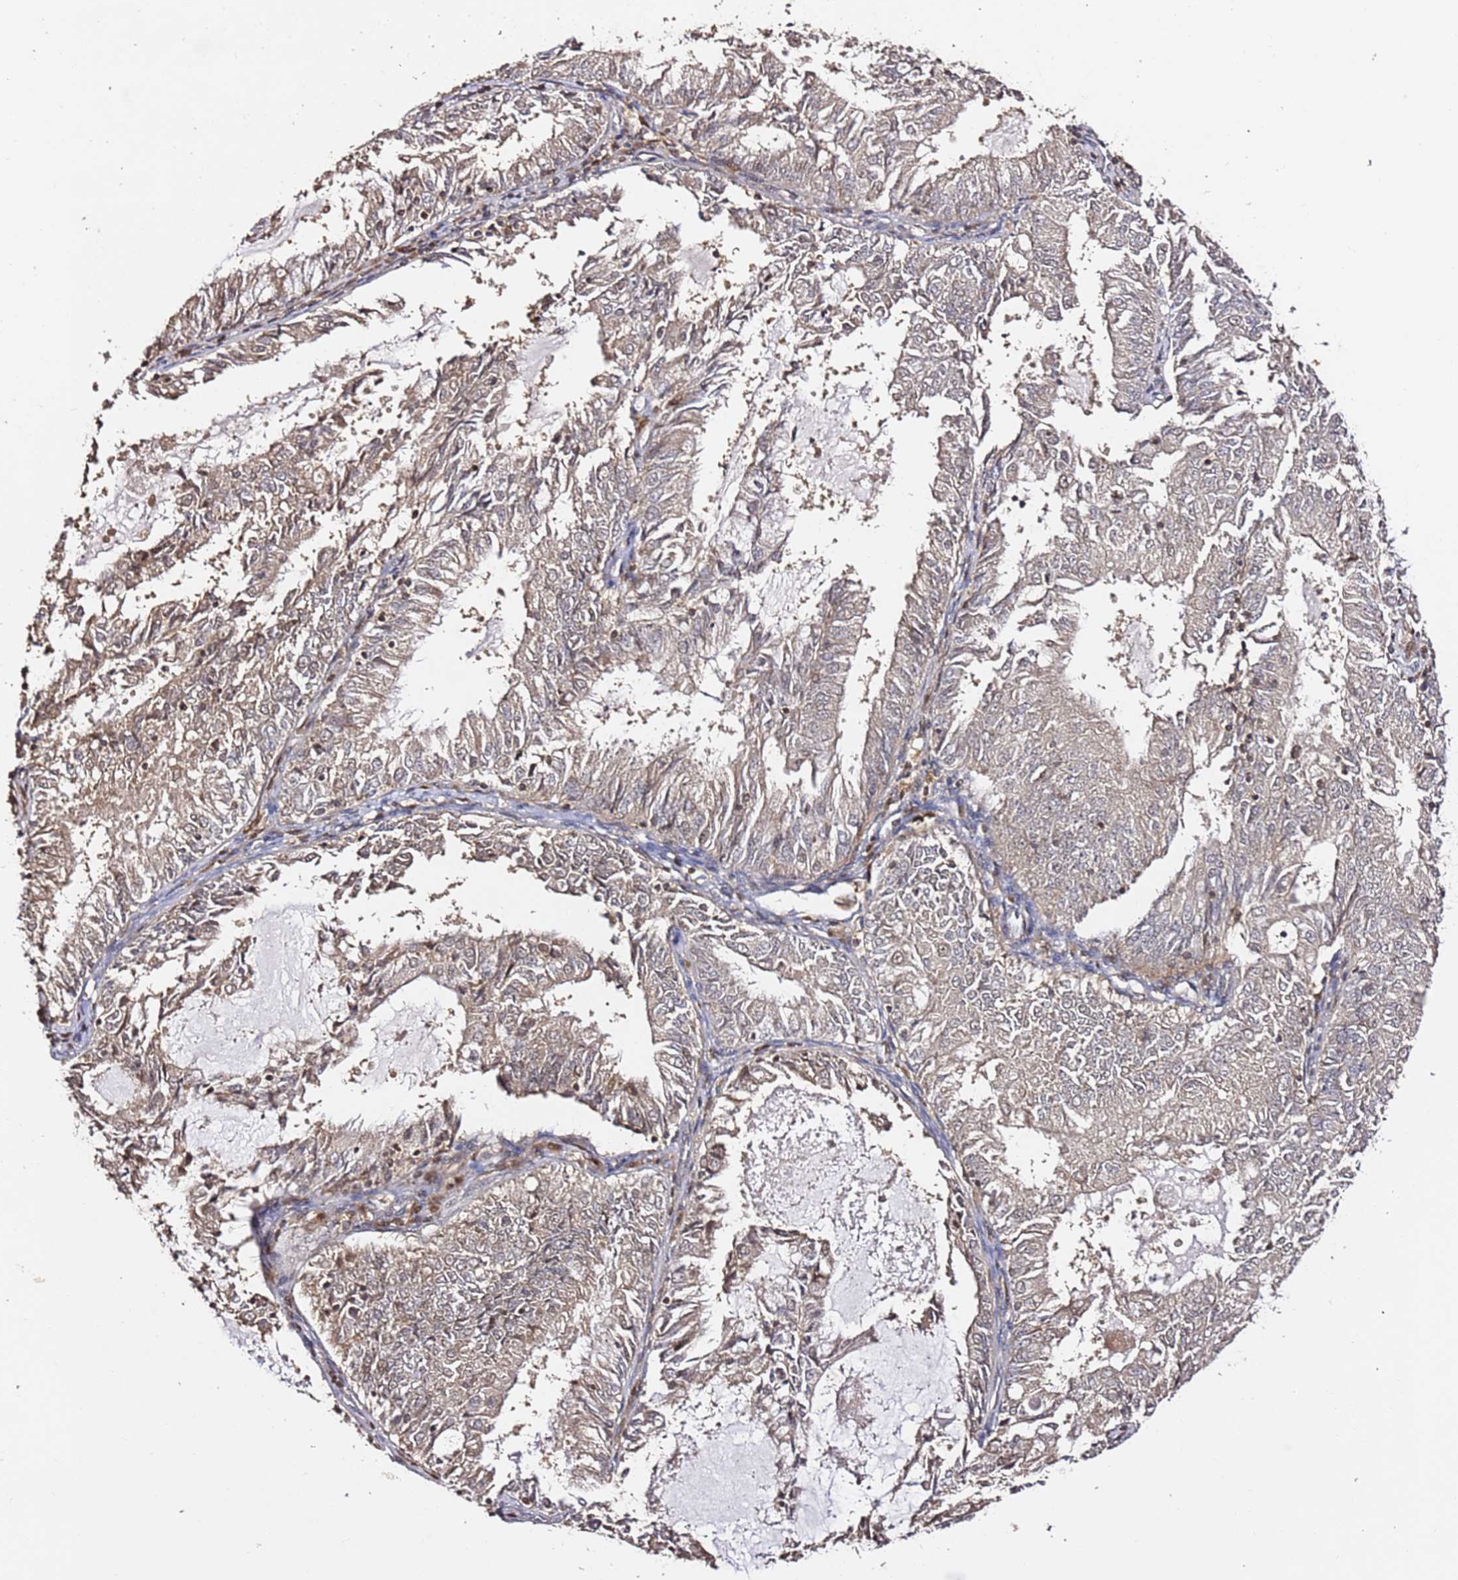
{"staining": {"intensity": "negative", "quantity": "none", "location": "none"}, "tissue": "endometrial cancer", "cell_type": "Tumor cells", "image_type": "cancer", "snomed": [{"axis": "morphology", "description": "Adenocarcinoma, NOS"}, {"axis": "topography", "description": "Endometrium"}], "caption": "An image of endometrial cancer stained for a protein shows no brown staining in tumor cells.", "gene": "OR5V1", "patient": {"sex": "female", "age": 57}}